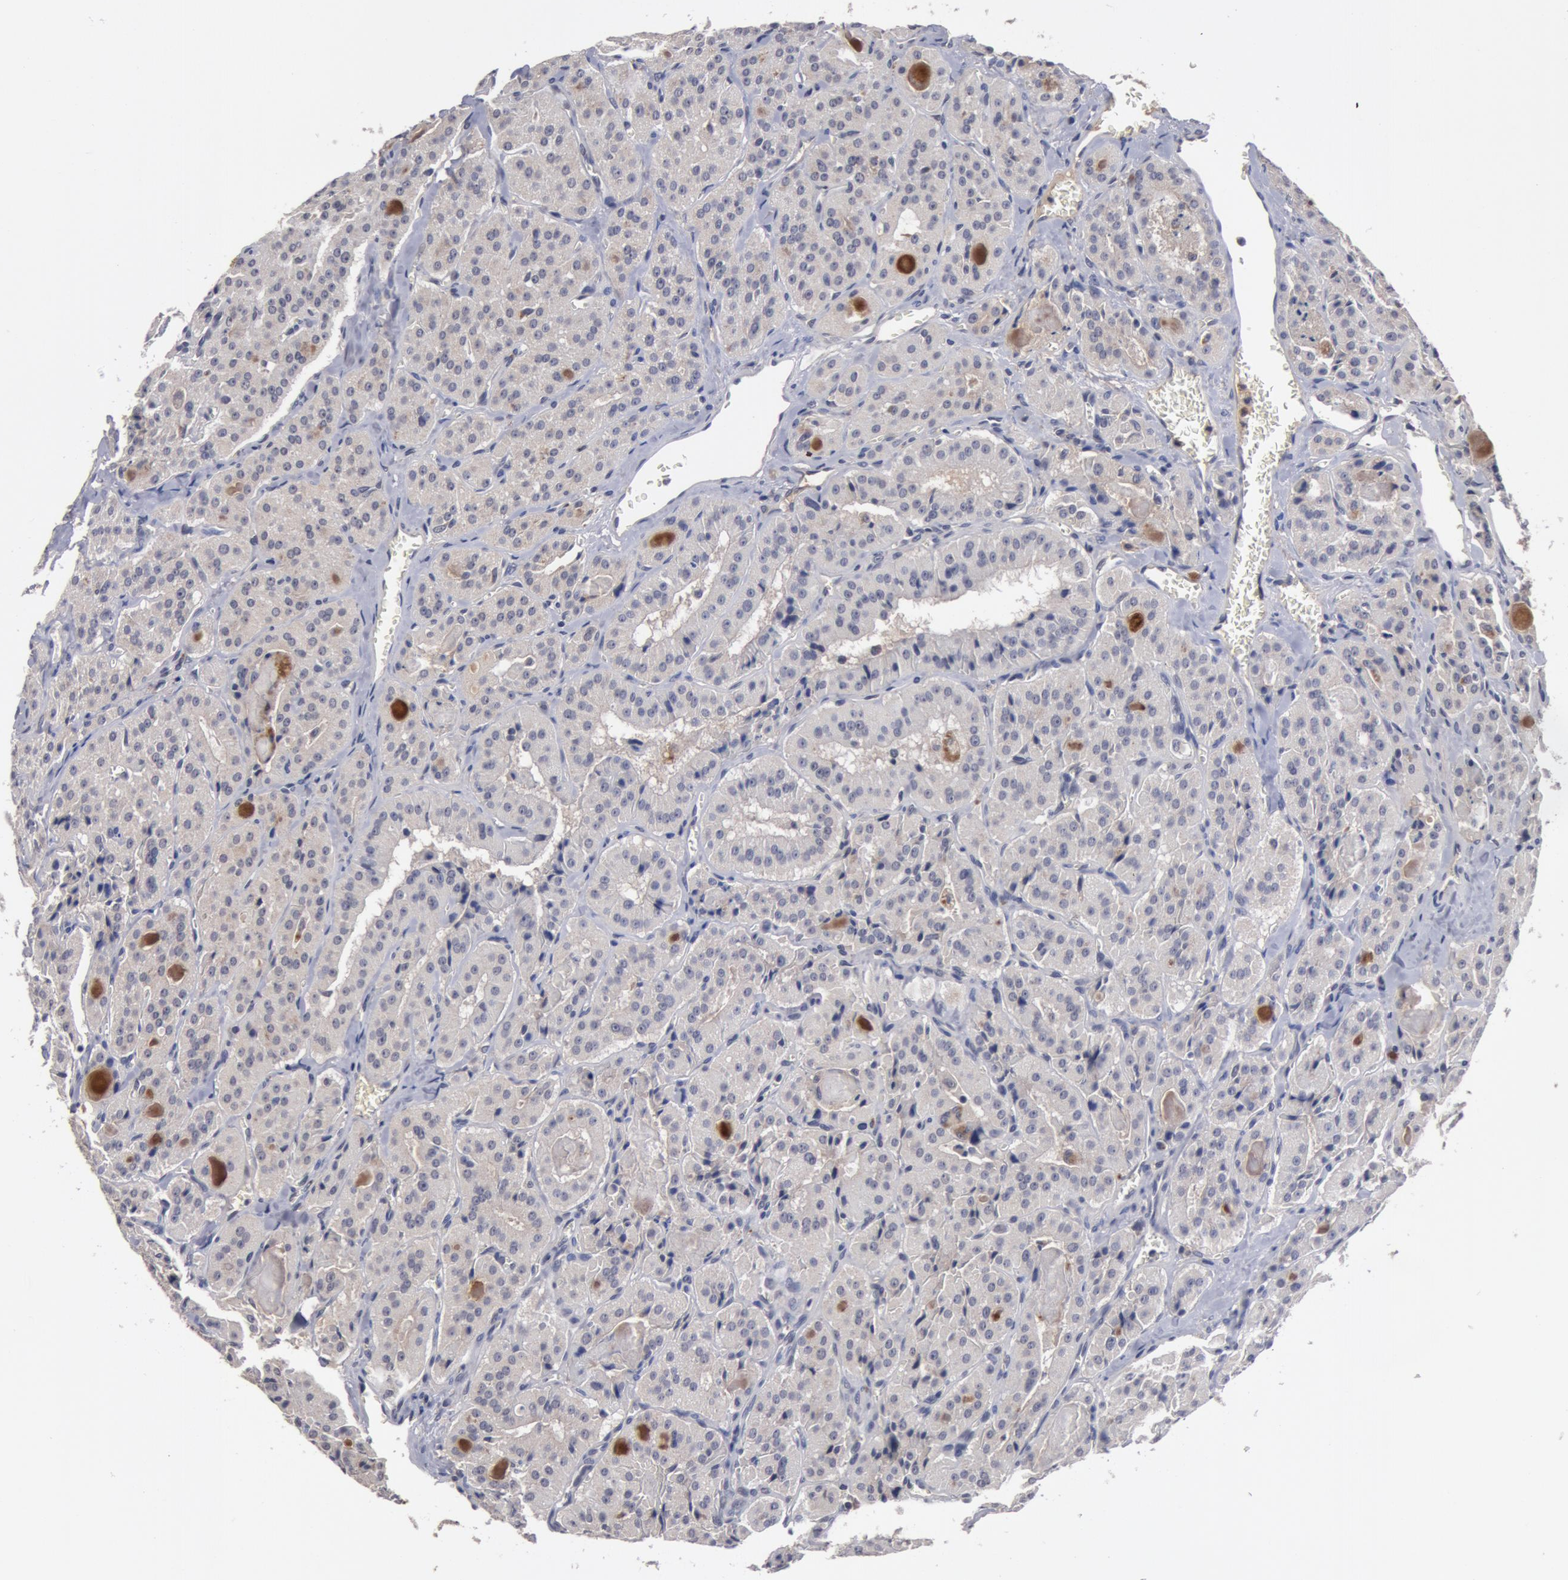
{"staining": {"intensity": "weak", "quantity": ">75%", "location": "cytoplasmic/membranous"}, "tissue": "thyroid cancer", "cell_type": "Tumor cells", "image_type": "cancer", "snomed": [{"axis": "morphology", "description": "Carcinoma, NOS"}, {"axis": "topography", "description": "Thyroid gland"}], "caption": "DAB (3,3'-diaminobenzidine) immunohistochemical staining of human thyroid cancer (carcinoma) shows weak cytoplasmic/membranous protein expression in approximately >75% of tumor cells.", "gene": "BCHE", "patient": {"sex": "male", "age": 76}}